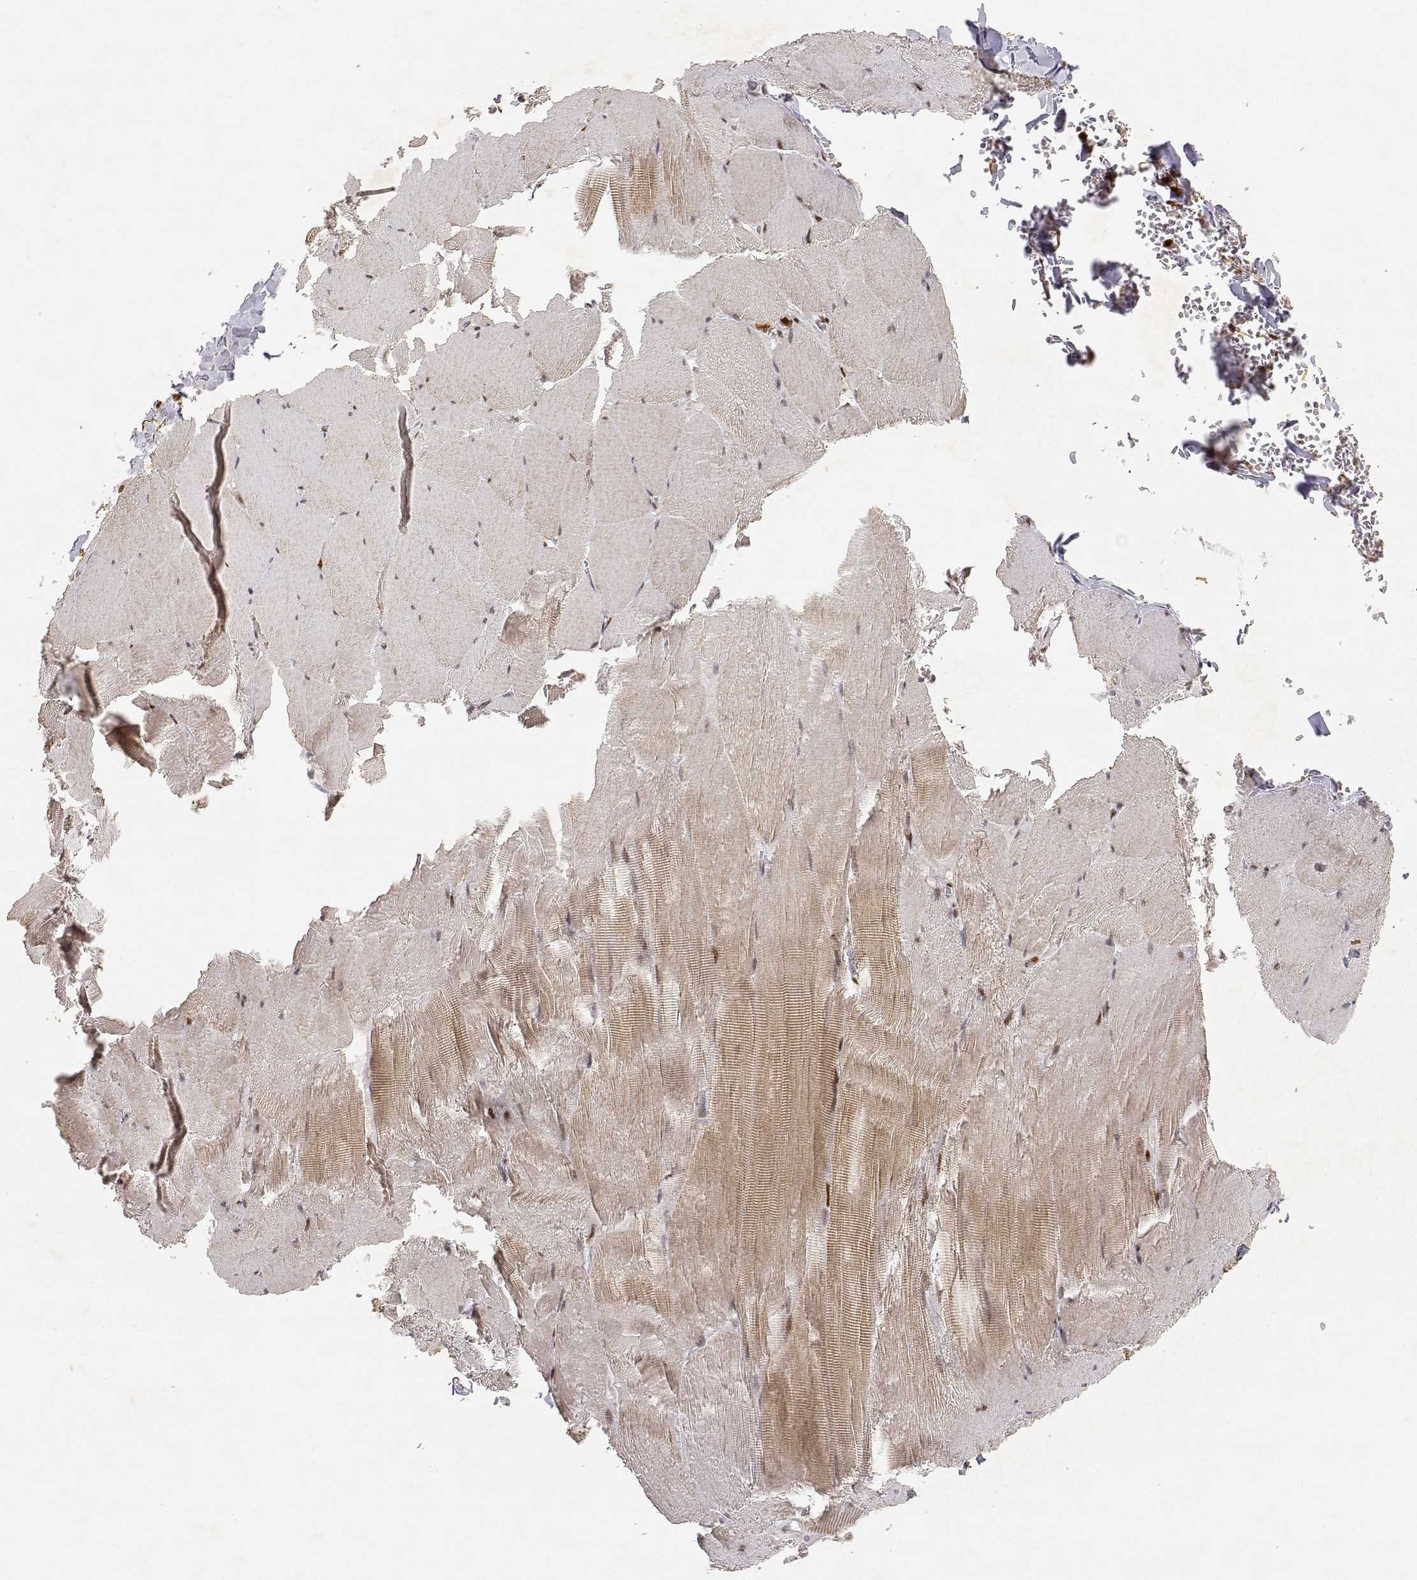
{"staining": {"intensity": "weak", "quantity": "25%-75%", "location": "nuclear"}, "tissue": "skeletal muscle", "cell_type": "Myocytes", "image_type": "normal", "snomed": [{"axis": "morphology", "description": "Normal tissue, NOS"}, {"axis": "morphology", "description": "Malignant melanoma, Metastatic site"}, {"axis": "topography", "description": "Skeletal muscle"}], "caption": "Immunohistochemical staining of benign human skeletal muscle reveals low levels of weak nuclear expression in approximately 25%-75% of myocytes.", "gene": "RSF1", "patient": {"sex": "male", "age": 50}}